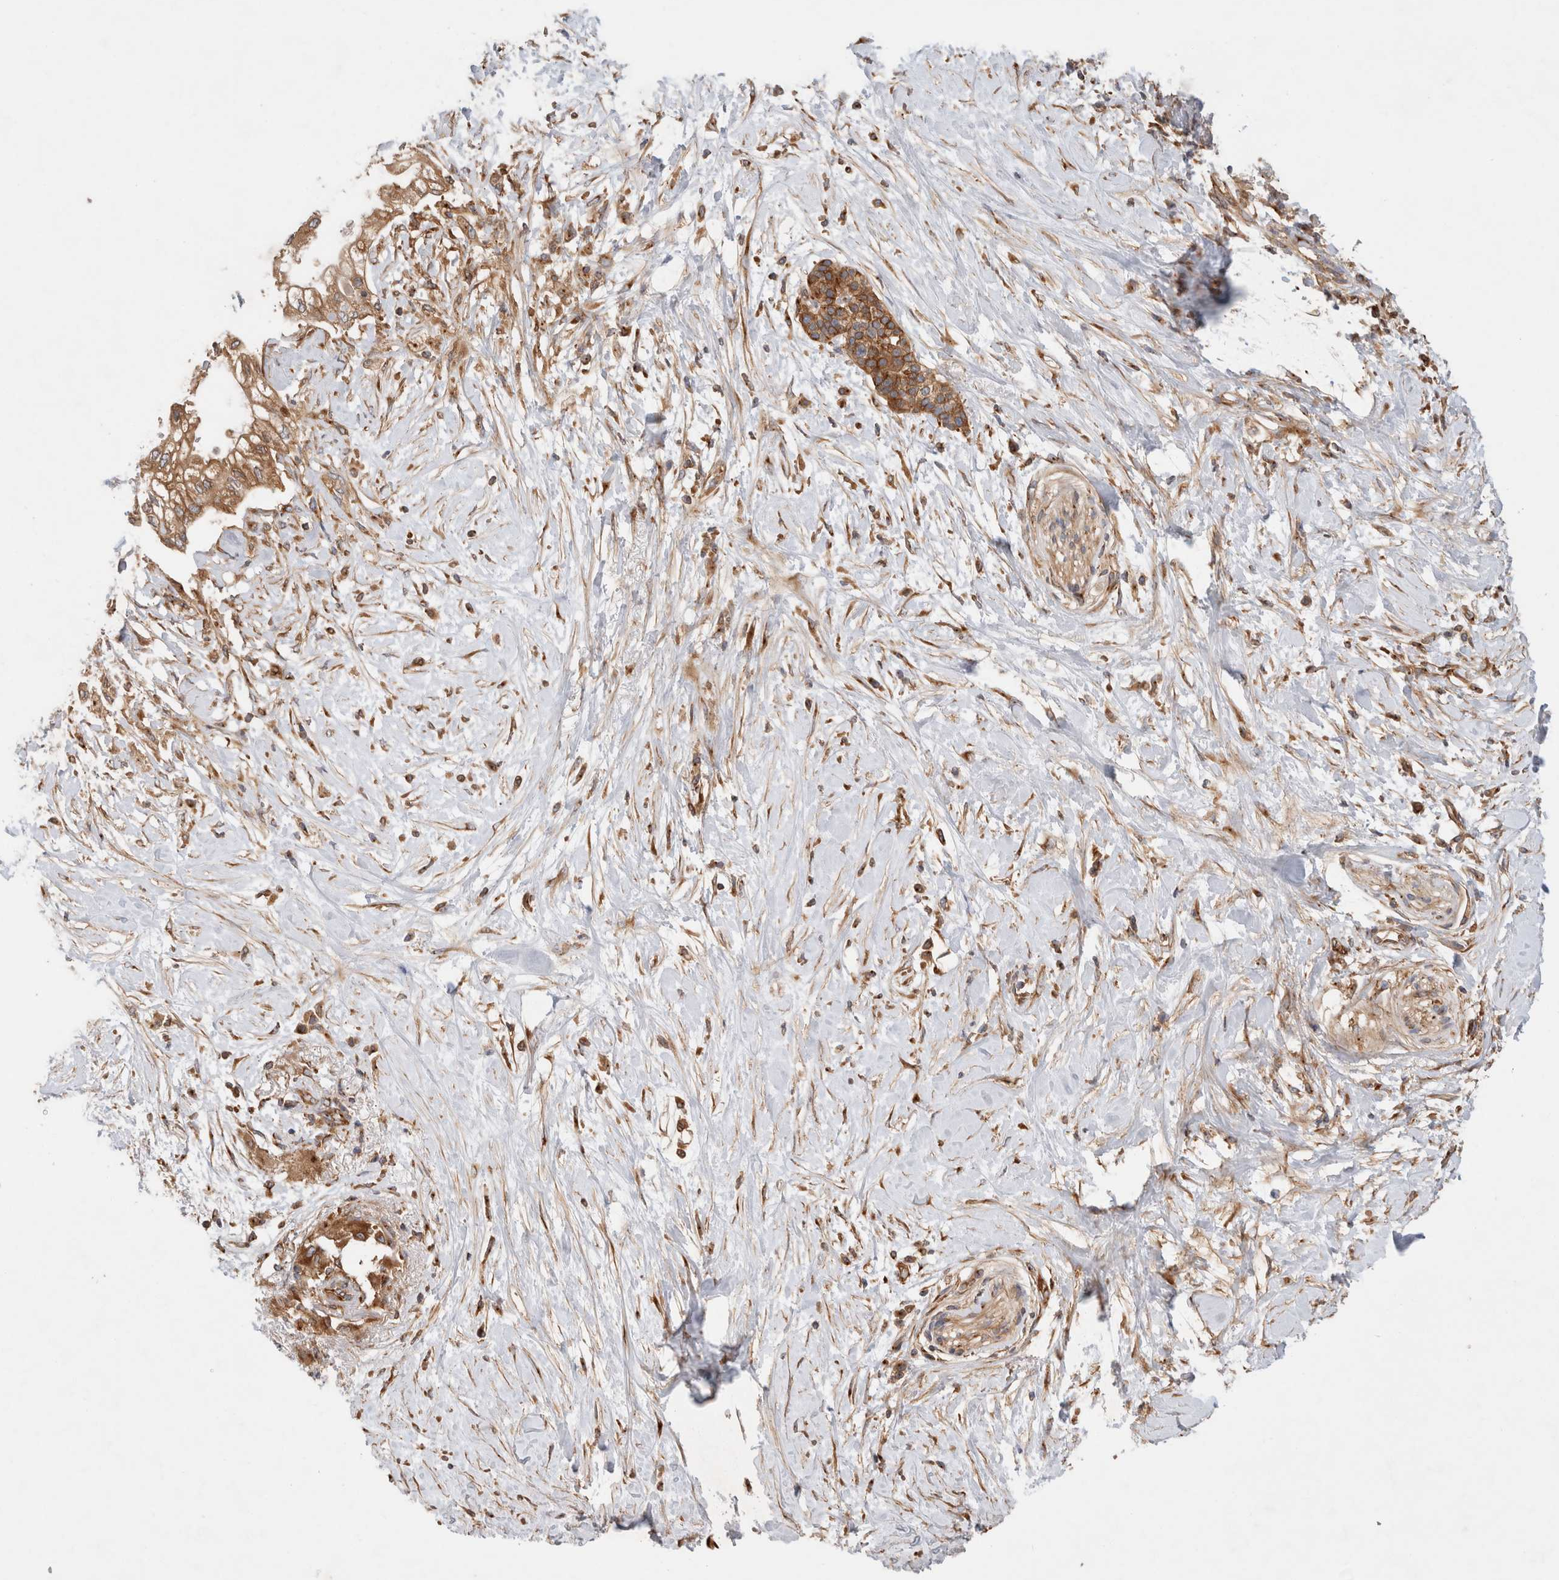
{"staining": {"intensity": "moderate", "quantity": ">75%", "location": "cytoplasmic/membranous"}, "tissue": "pancreatic cancer", "cell_type": "Tumor cells", "image_type": "cancer", "snomed": [{"axis": "morphology", "description": "Normal tissue, NOS"}, {"axis": "morphology", "description": "Adenocarcinoma, NOS"}, {"axis": "topography", "description": "Pancreas"}, {"axis": "topography", "description": "Duodenum"}], "caption": "A brown stain labels moderate cytoplasmic/membranous expression of a protein in pancreatic cancer (adenocarcinoma) tumor cells. Using DAB (3,3'-diaminobenzidine) (brown) and hematoxylin (blue) stains, captured at high magnification using brightfield microscopy.", "gene": "GPR150", "patient": {"sex": "female", "age": 60}}